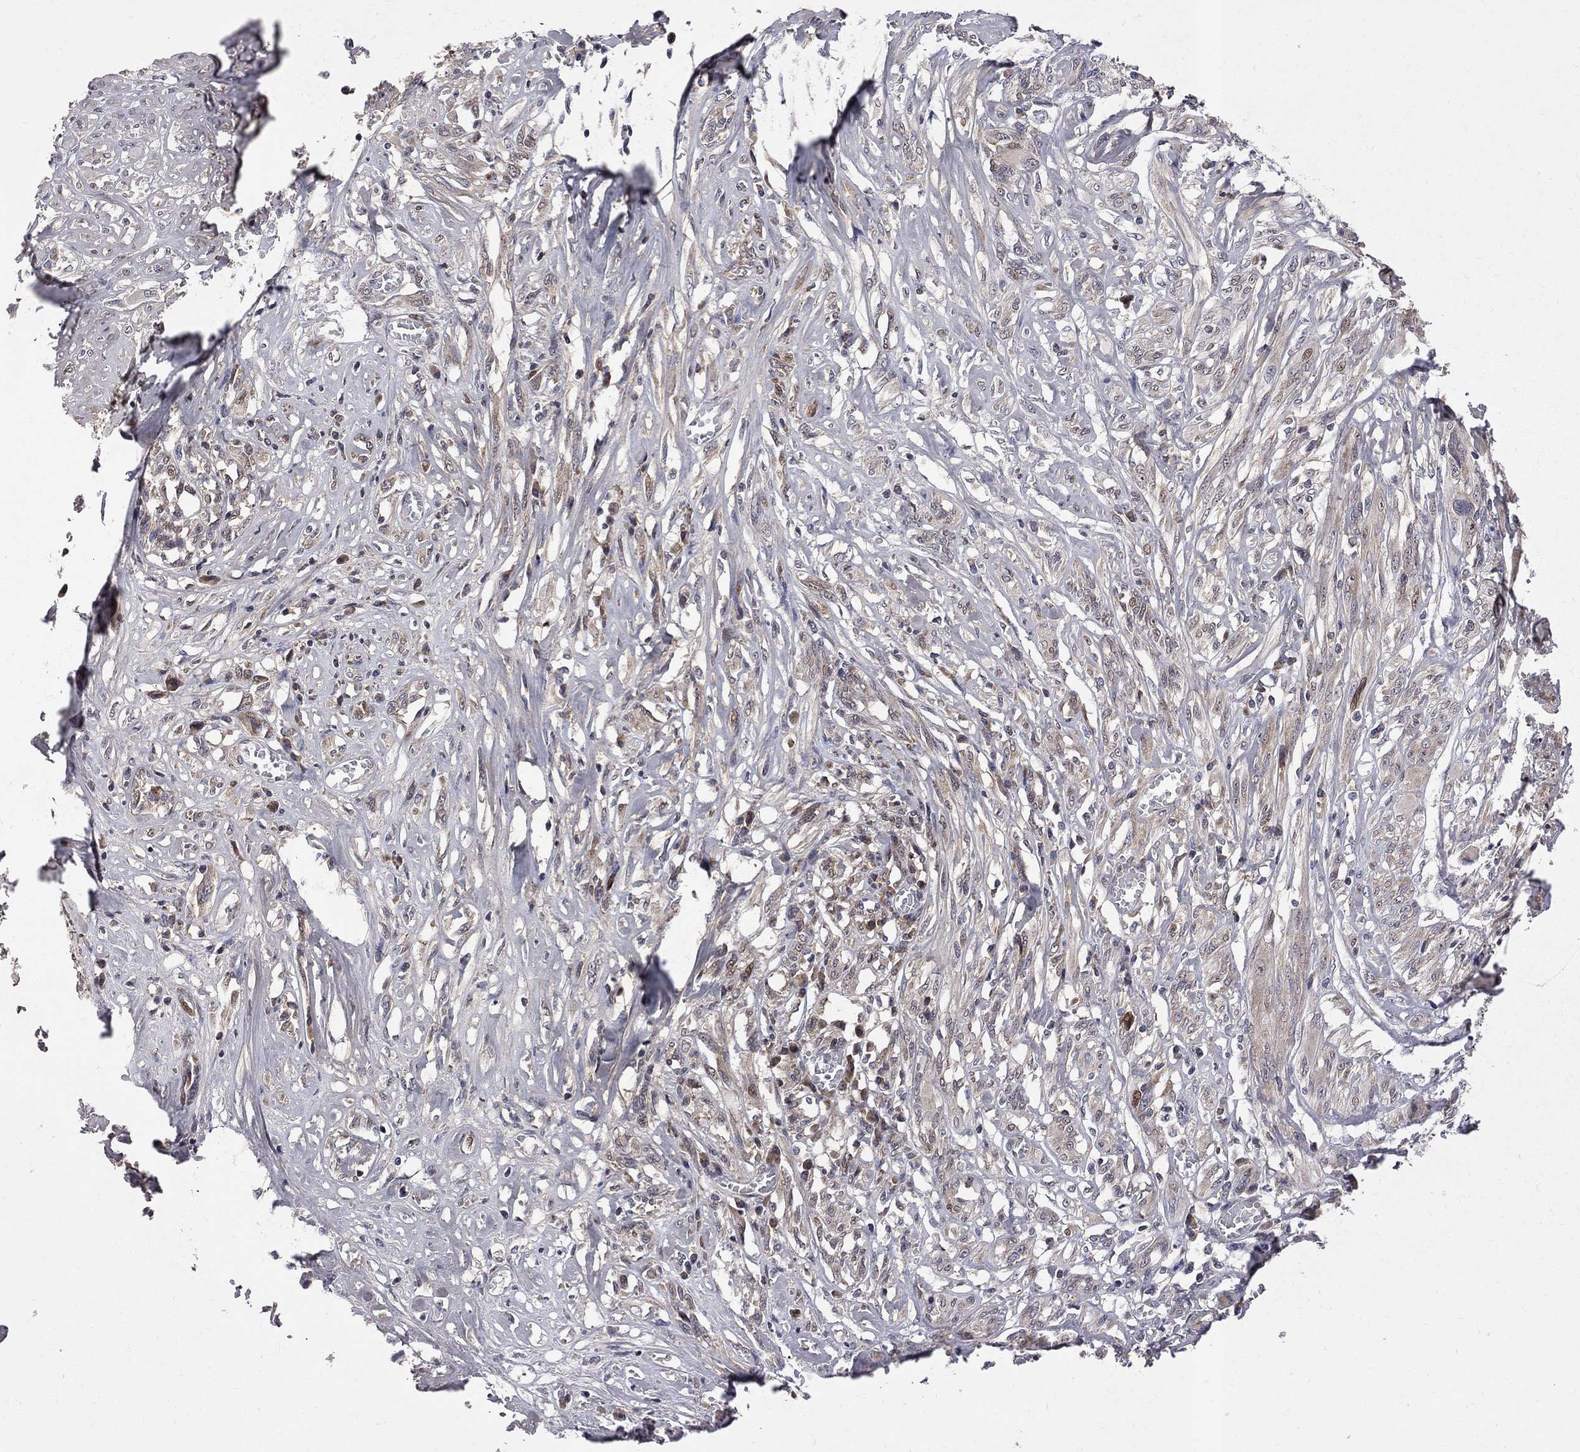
{"staining": {"intensity": "weak", "quantity": "25%-75%", "location": "cytoplasmic/membranous"}, "tissue": "melanoma", "cell_type": "Tumor cells", "image_type": "cancer", "snomed": [{"axis": "morphology", "description": "Malignant melanoma, NOS"}, {"axis": "topography", "description": "Skin"}], "caption": "Malignant melanoma tissue exhibits weak cytoplasmic/membranous positivity in approximately 25%-75% of tumor cells, visualized by immunohistochemistry.", "gene": "CNOT11", "patient": {"sex": "female", "age": 91}}